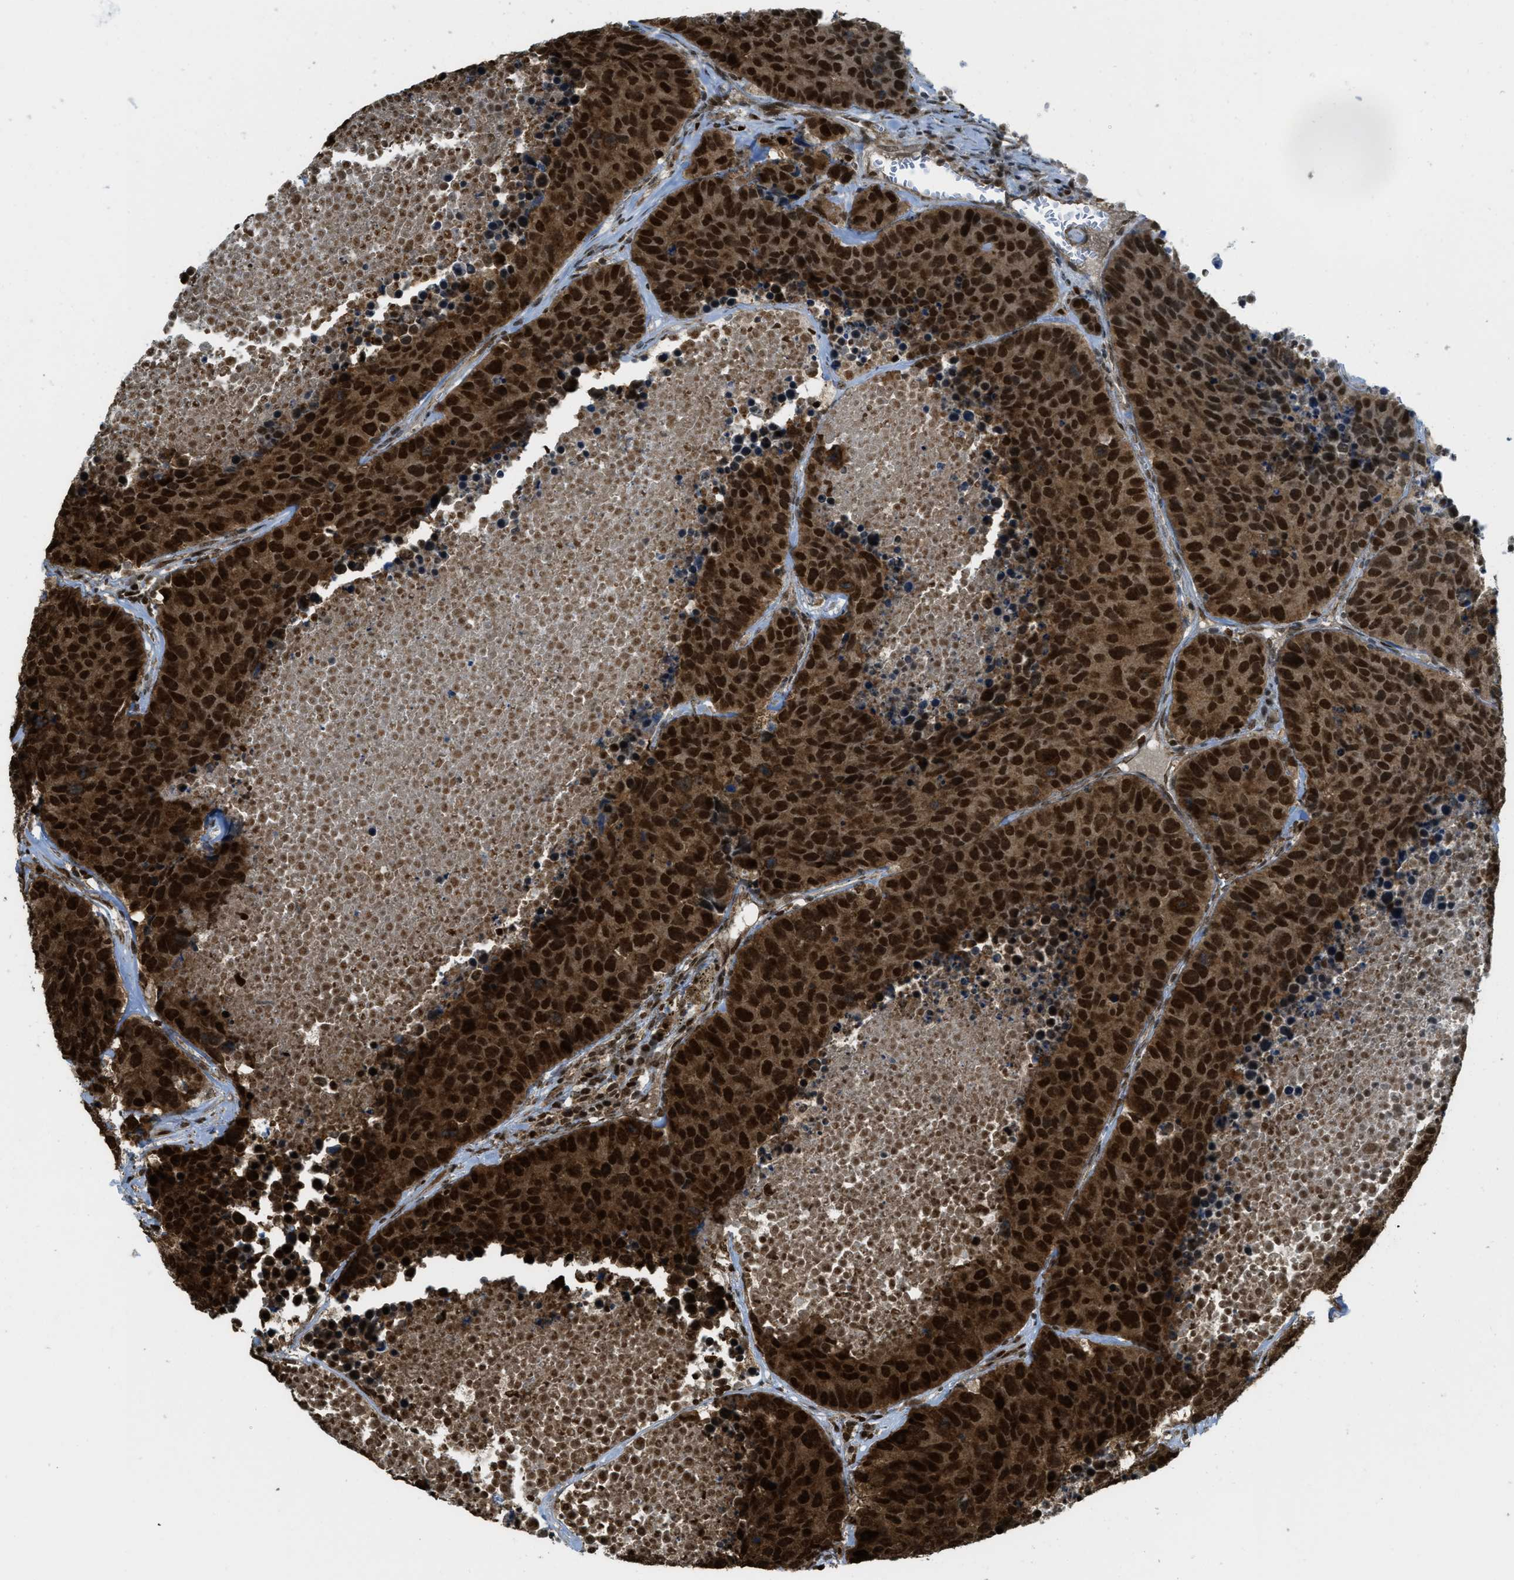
{"staining": {"intensity": "strong", "quantity": ">75%", "location": "cytoplasmic/membranous,nuclear"}, "tissue": "carcinoid", "cell_type": "Tumor cells", "image_type": "cancer", "snomed": [{"axis": "morphology", "description": "Carcinoid, malignant, NOS"}, {"axis": "topography", "description": "Lung"}], "caption": "Immunohistochemical staining of carcinoid exhibits strong cytoplasmic/membranous and nuclear protein expression in approximately >75% of tumor cells. The protein is shown in brown color, while the nuclei are stained blue.", "gene": "TNPO1", "patient": {"sex": "male", "age": 60}}